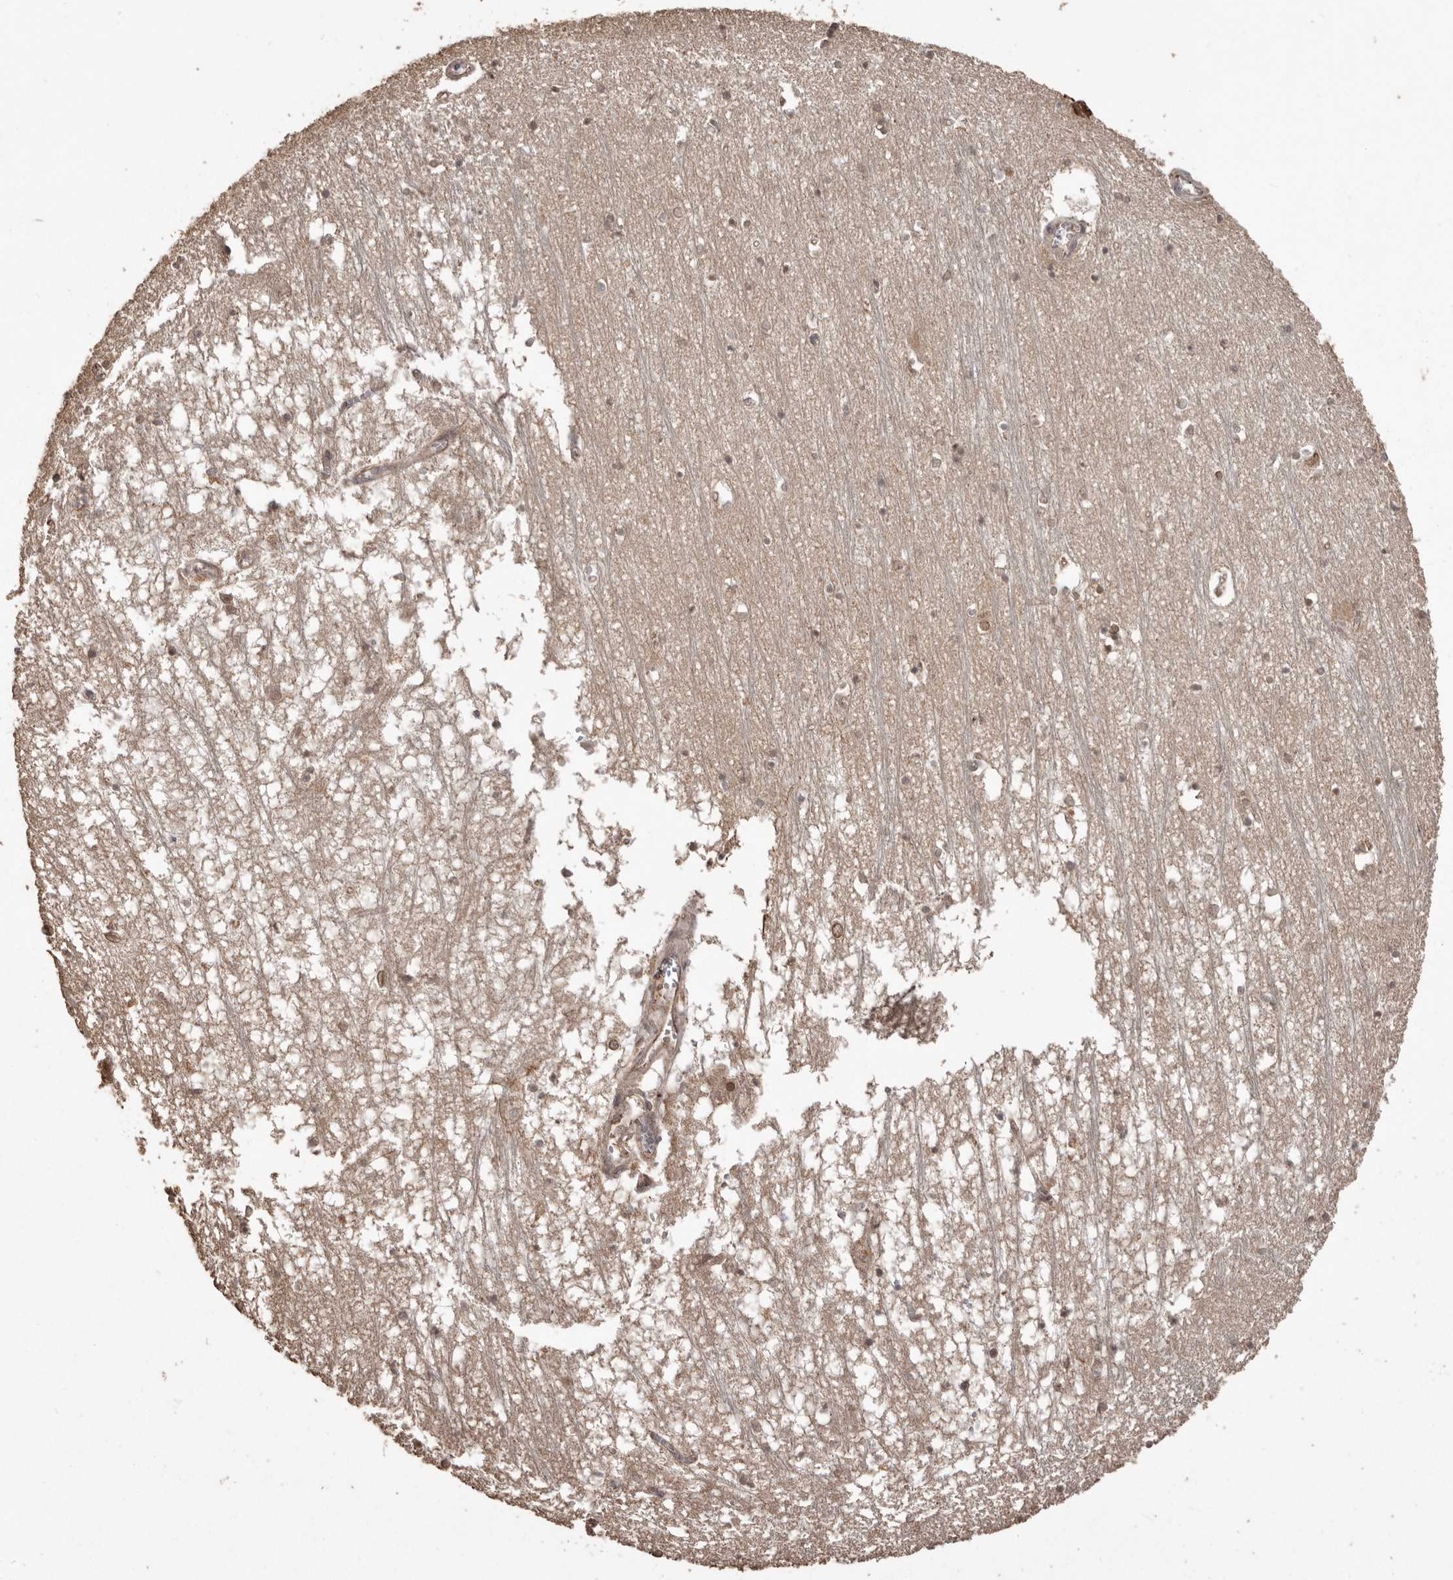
{"staining": {"intensity": "moderate", "quantity": "25%-75%", "location": "nuclear"}, "tissue": "hippocampus", "cell_type": "Glial cells", "image_type": "normal", "snomed": [{"axis": "morphology", "description": "Normal tissue, NOS"}, {"axis": "topography", "description": "Hippocampus"}], "caption": "Unremarkable hippocampus shows moderate nuclear positivity in approximately 25%-75% of glial cells, visualized by immunohistochemistry.", "gene": "NUP43", "patient": {"sex": "male", "age": 70}}